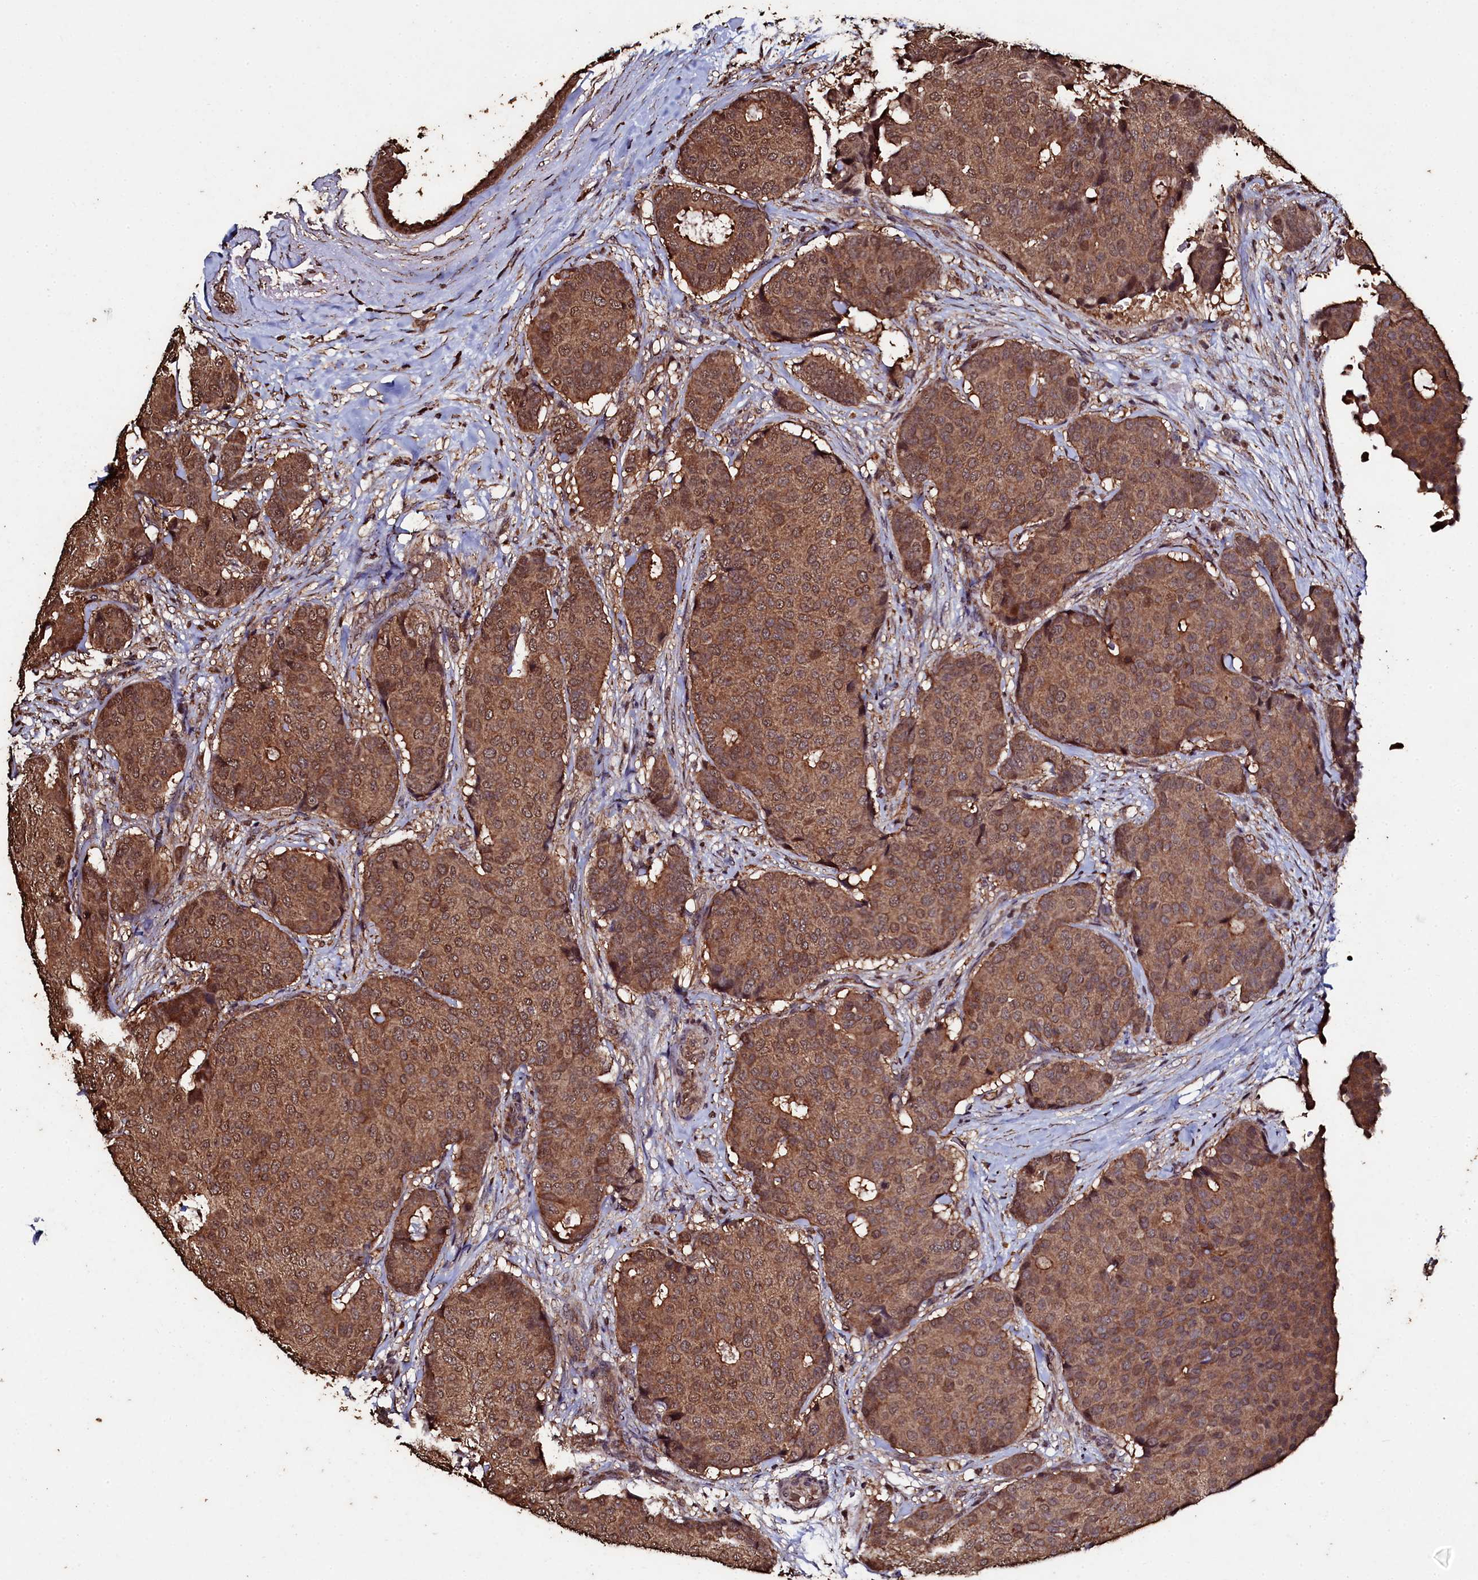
{"staining": {"intensity": "moderate", "quantity": ">75%", "location": "cytoplasmic/membranous,nuclear"}, "tissue": "breast cancer", "cell_type": "Tumor cells", "image_type": "cancer", "snomed": [{"axis": "morphology", "description": "Duct carcinoma"}, {"axis": "topography", "description": "Breast"}], "caption": "Moderate cytoplasmic/membranous and nuclear protein staining is seen in about >75% of tumor cells in breast cancer (invasive ductal carcinoma).", "gene": "FAAP24", "patient": {"sex": "female", "age": 75}}